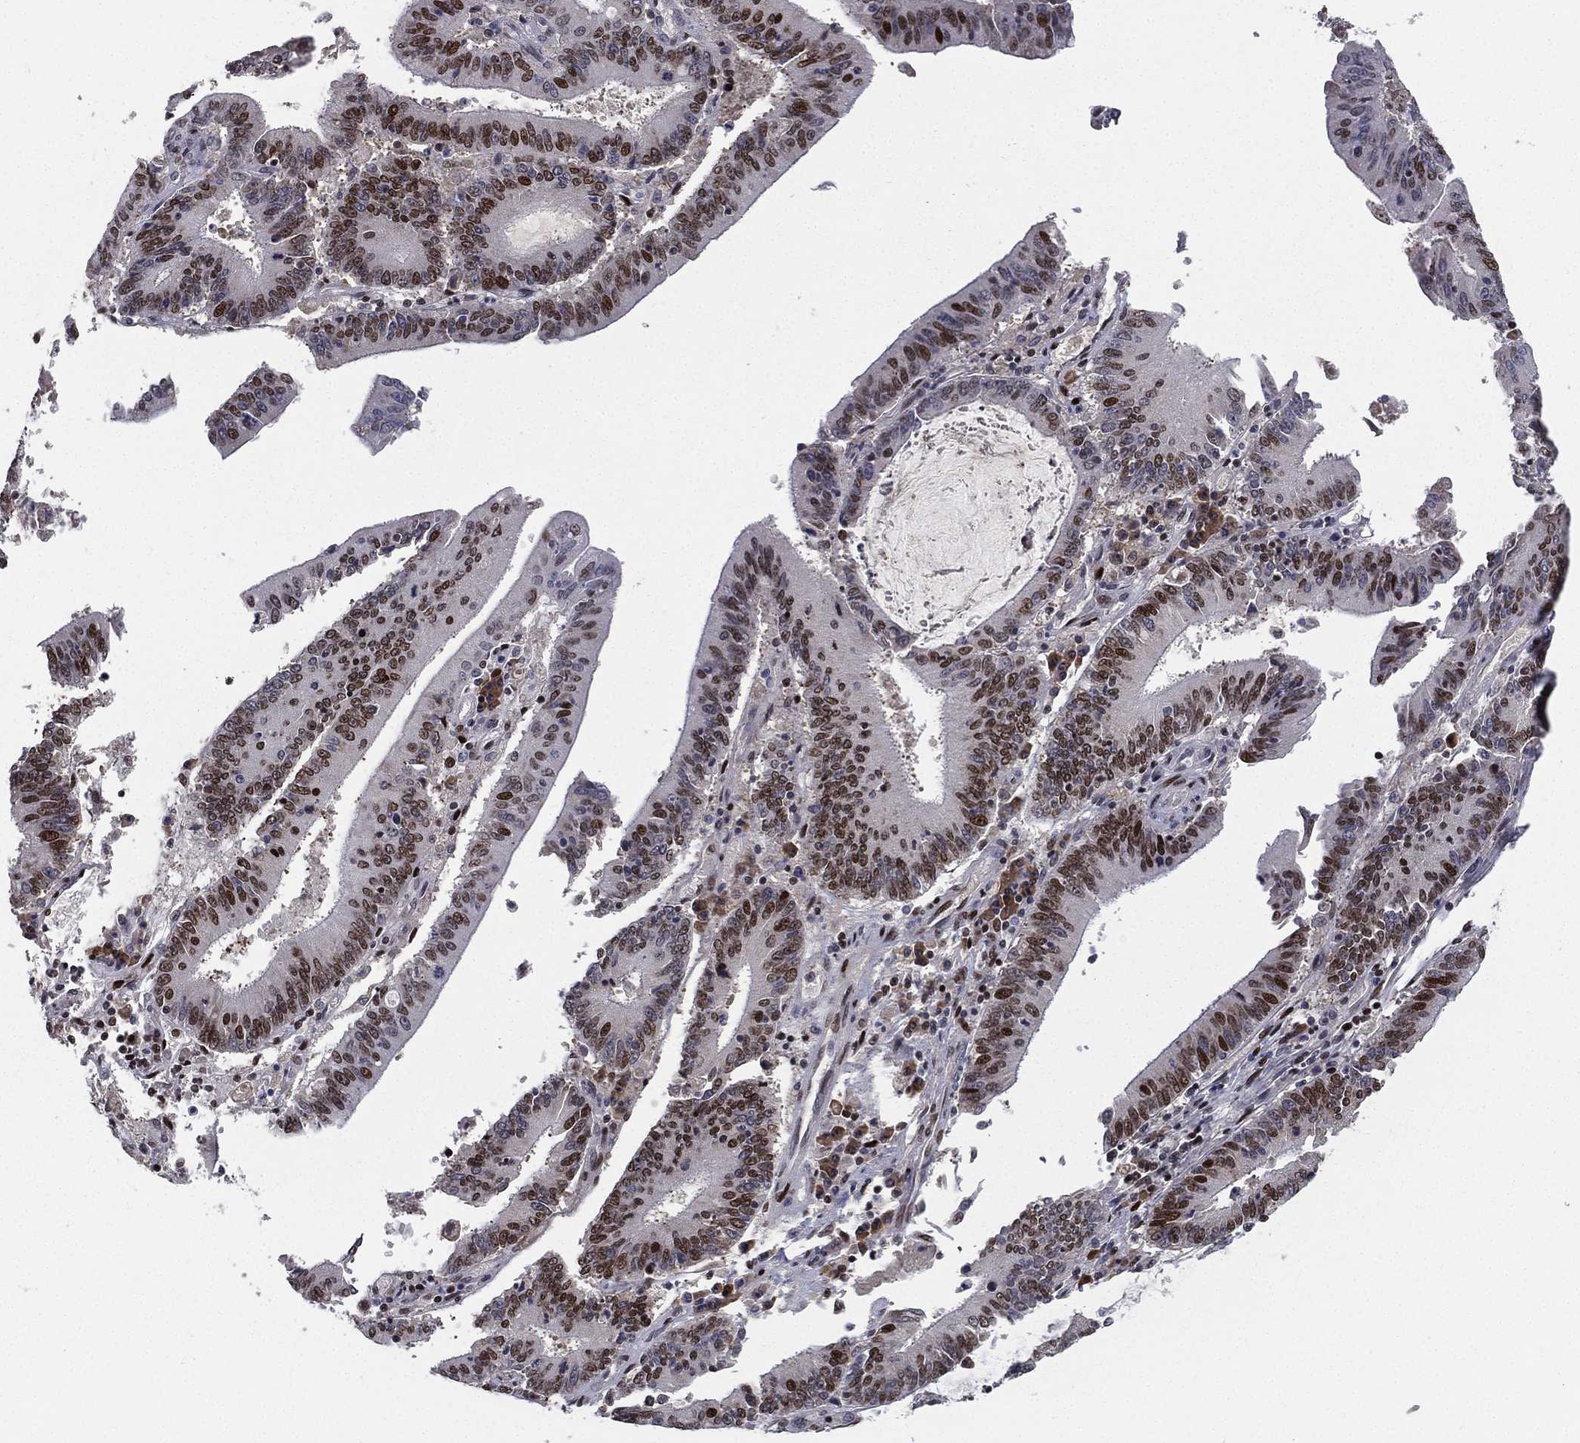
{"staining": {"intensity": "strong", "quantity": ">75%", "location": "nuclear"}, "tissue": "stomach cancer", "cell_type": "Tumor cells", "image_type": "cancer", "snomed": [{"axis": "morphology", "description": "Adenocarcinoma, NOS"}, {"axis": "topography", "description": "Stomach, upper"}], "caption": "Immunohistochemical staining of human stomach adenocarcinoma displays strong nuclear protein positivity in about >75% of tumor cells.", "gene": "RTF1", "patient": {"sex": "male", "age": 68}}